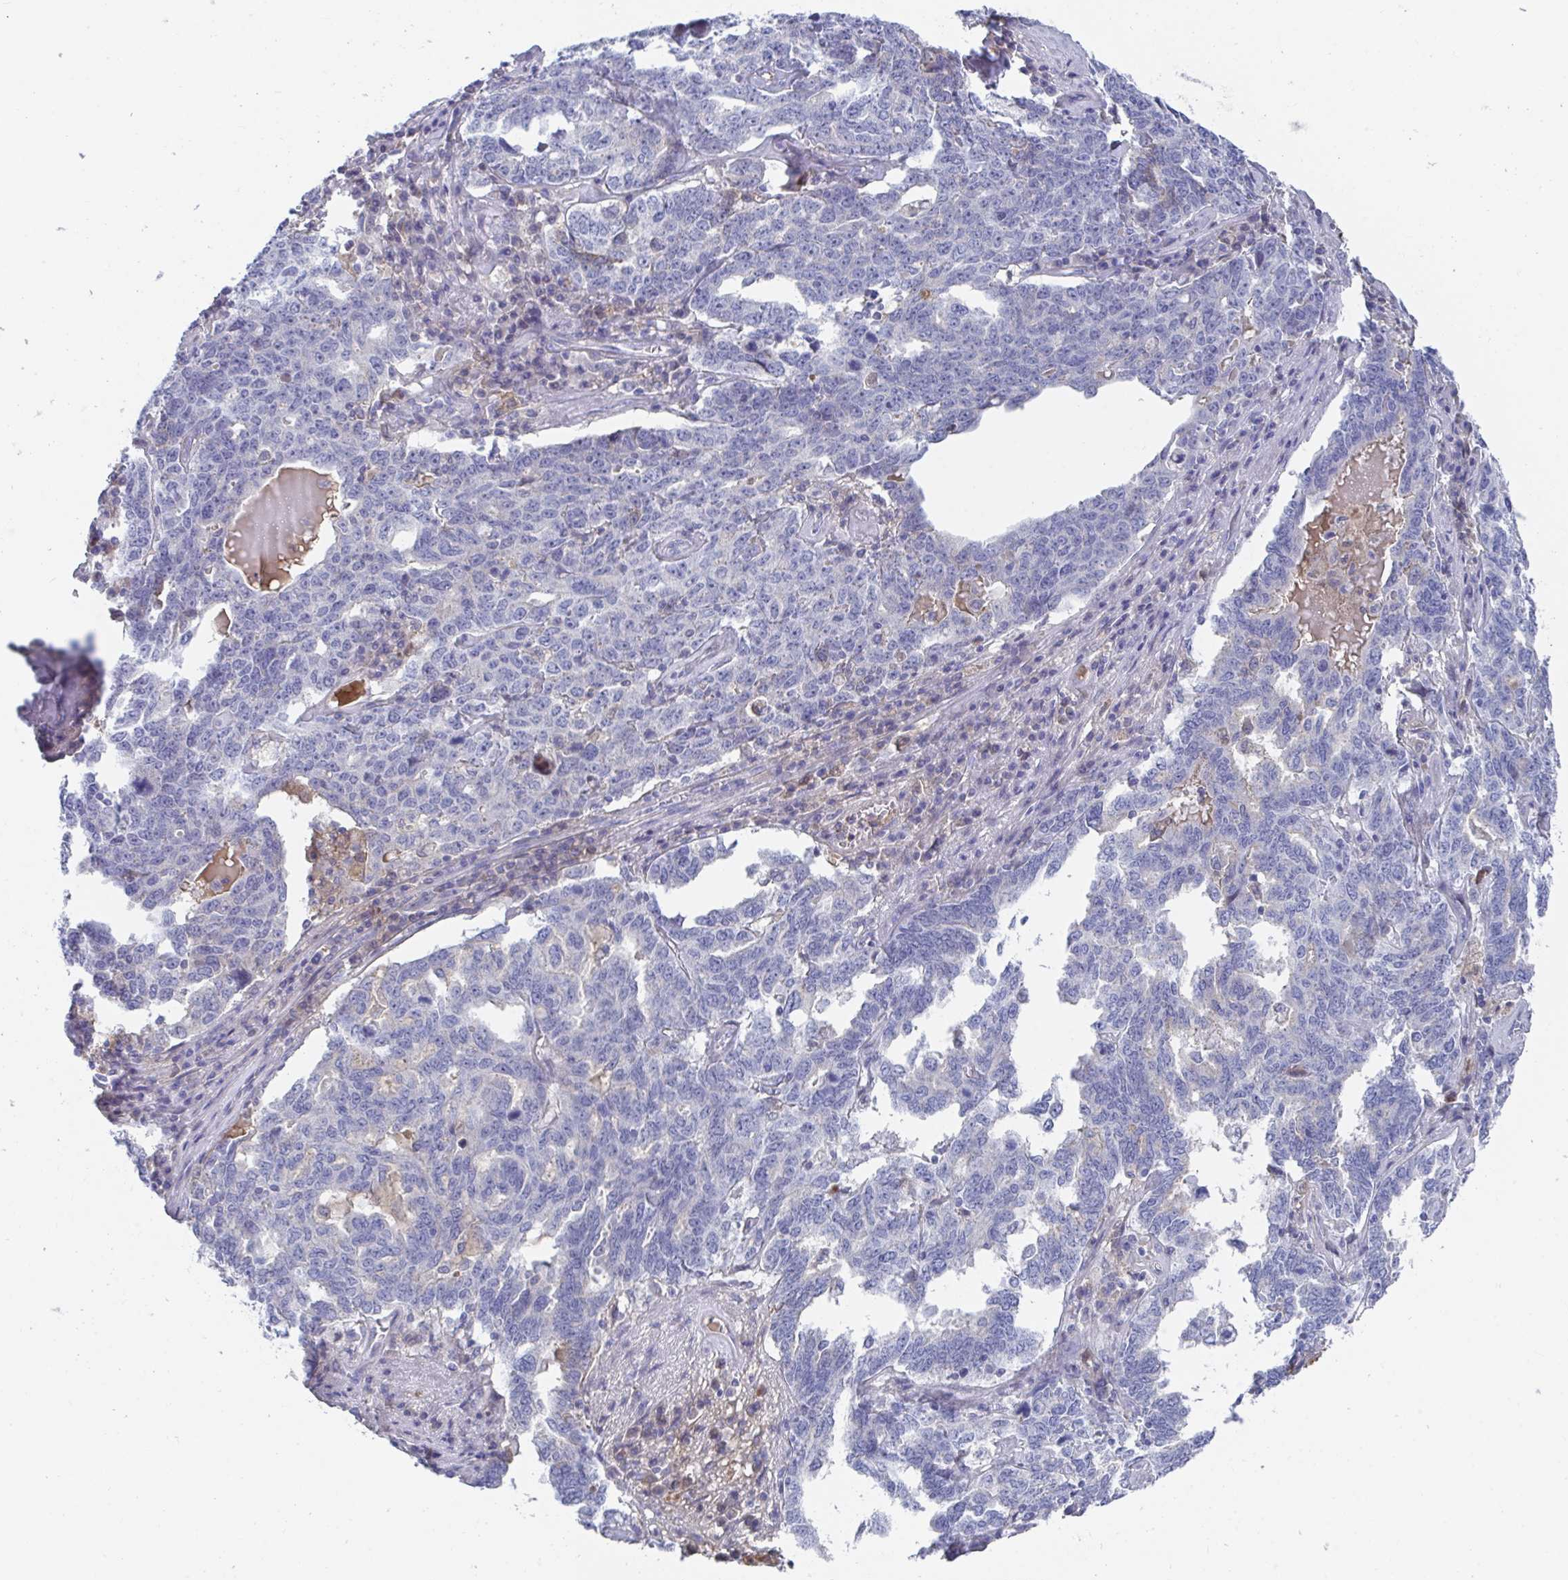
{"staining": {"intensity": "negative", "quantity": "none", "location": "none"}, "tissue": "ovarian cancer", "cell_type": "Tumor cells", "image_type": "cancer", "snomed": [{"axis": "morphology", "description": "Carcinoma, endometroid"}, {"axis": "topography", "description": "Ovary"}], "caption": "Image shows no significant protein positivity in tumor cells of ovarian cancer (endometroid carcinoma).", "gene": "TNFAIP6", "patient": {"sex": "female", "age": 62}}